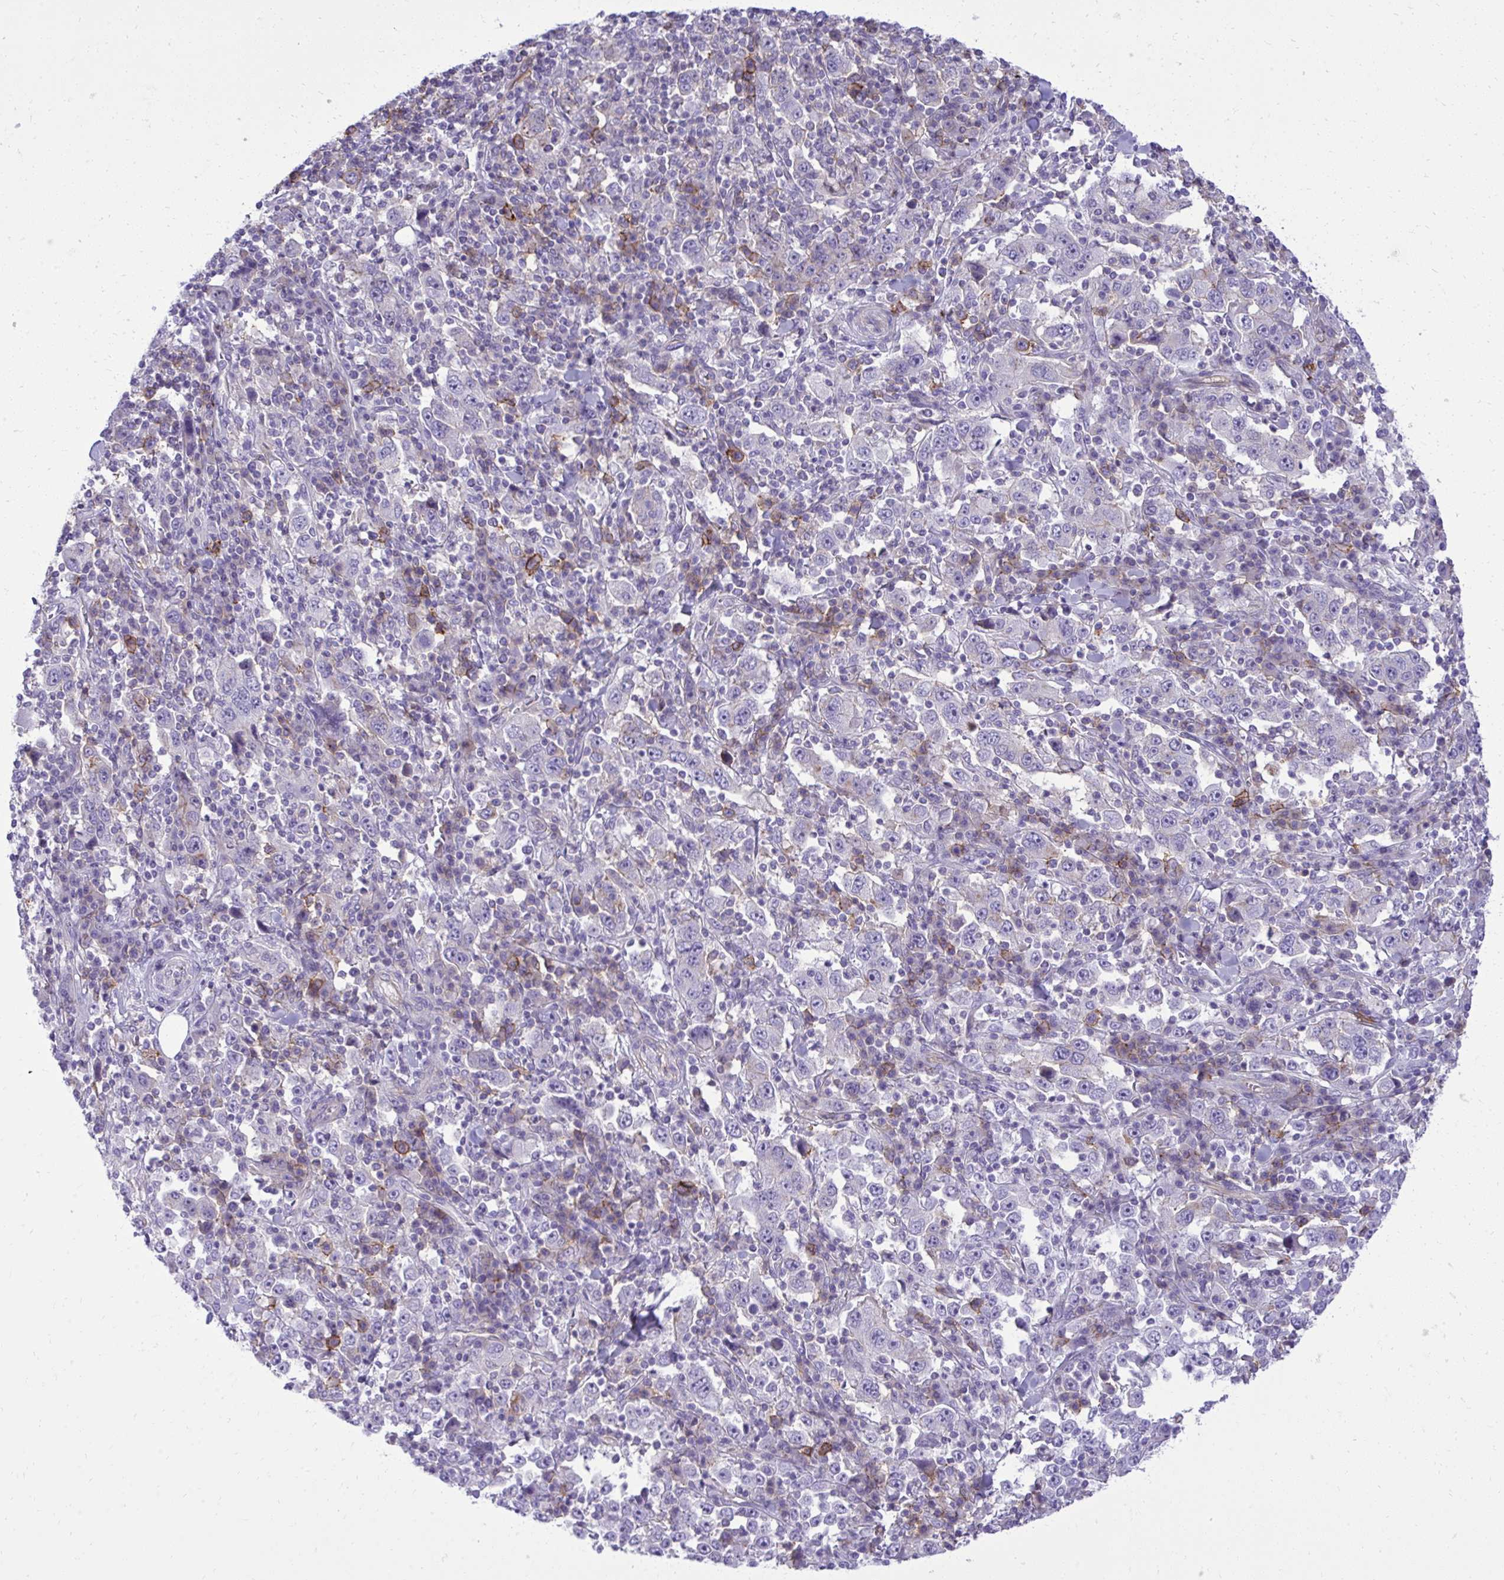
{"staining": {"intensity": "negative", "quantity": "none", "location": "none"}, "tissue": "stomach cancer", "cell_type": "Tumor cells", "image_type": "cancer", "snomed": [{"axis": "morphology", "description": "Normal tissue, NOS"}, {"axis": "morphology", "description": "Adenocarcinoma, NOS"}, {"axis": "topography", "description": "Stomach, upper"}, {"axis": "topography", "description": "Stomach"}], "caption": "DAB (3,3'-diaminobenzidine) immunohistochemical staining of human stomach cancer (adenocarcinoma) shows no significant positivity in tumor cells.", "gene": "PITPNM3", "patient": {"sex": "male", "age": 59}}